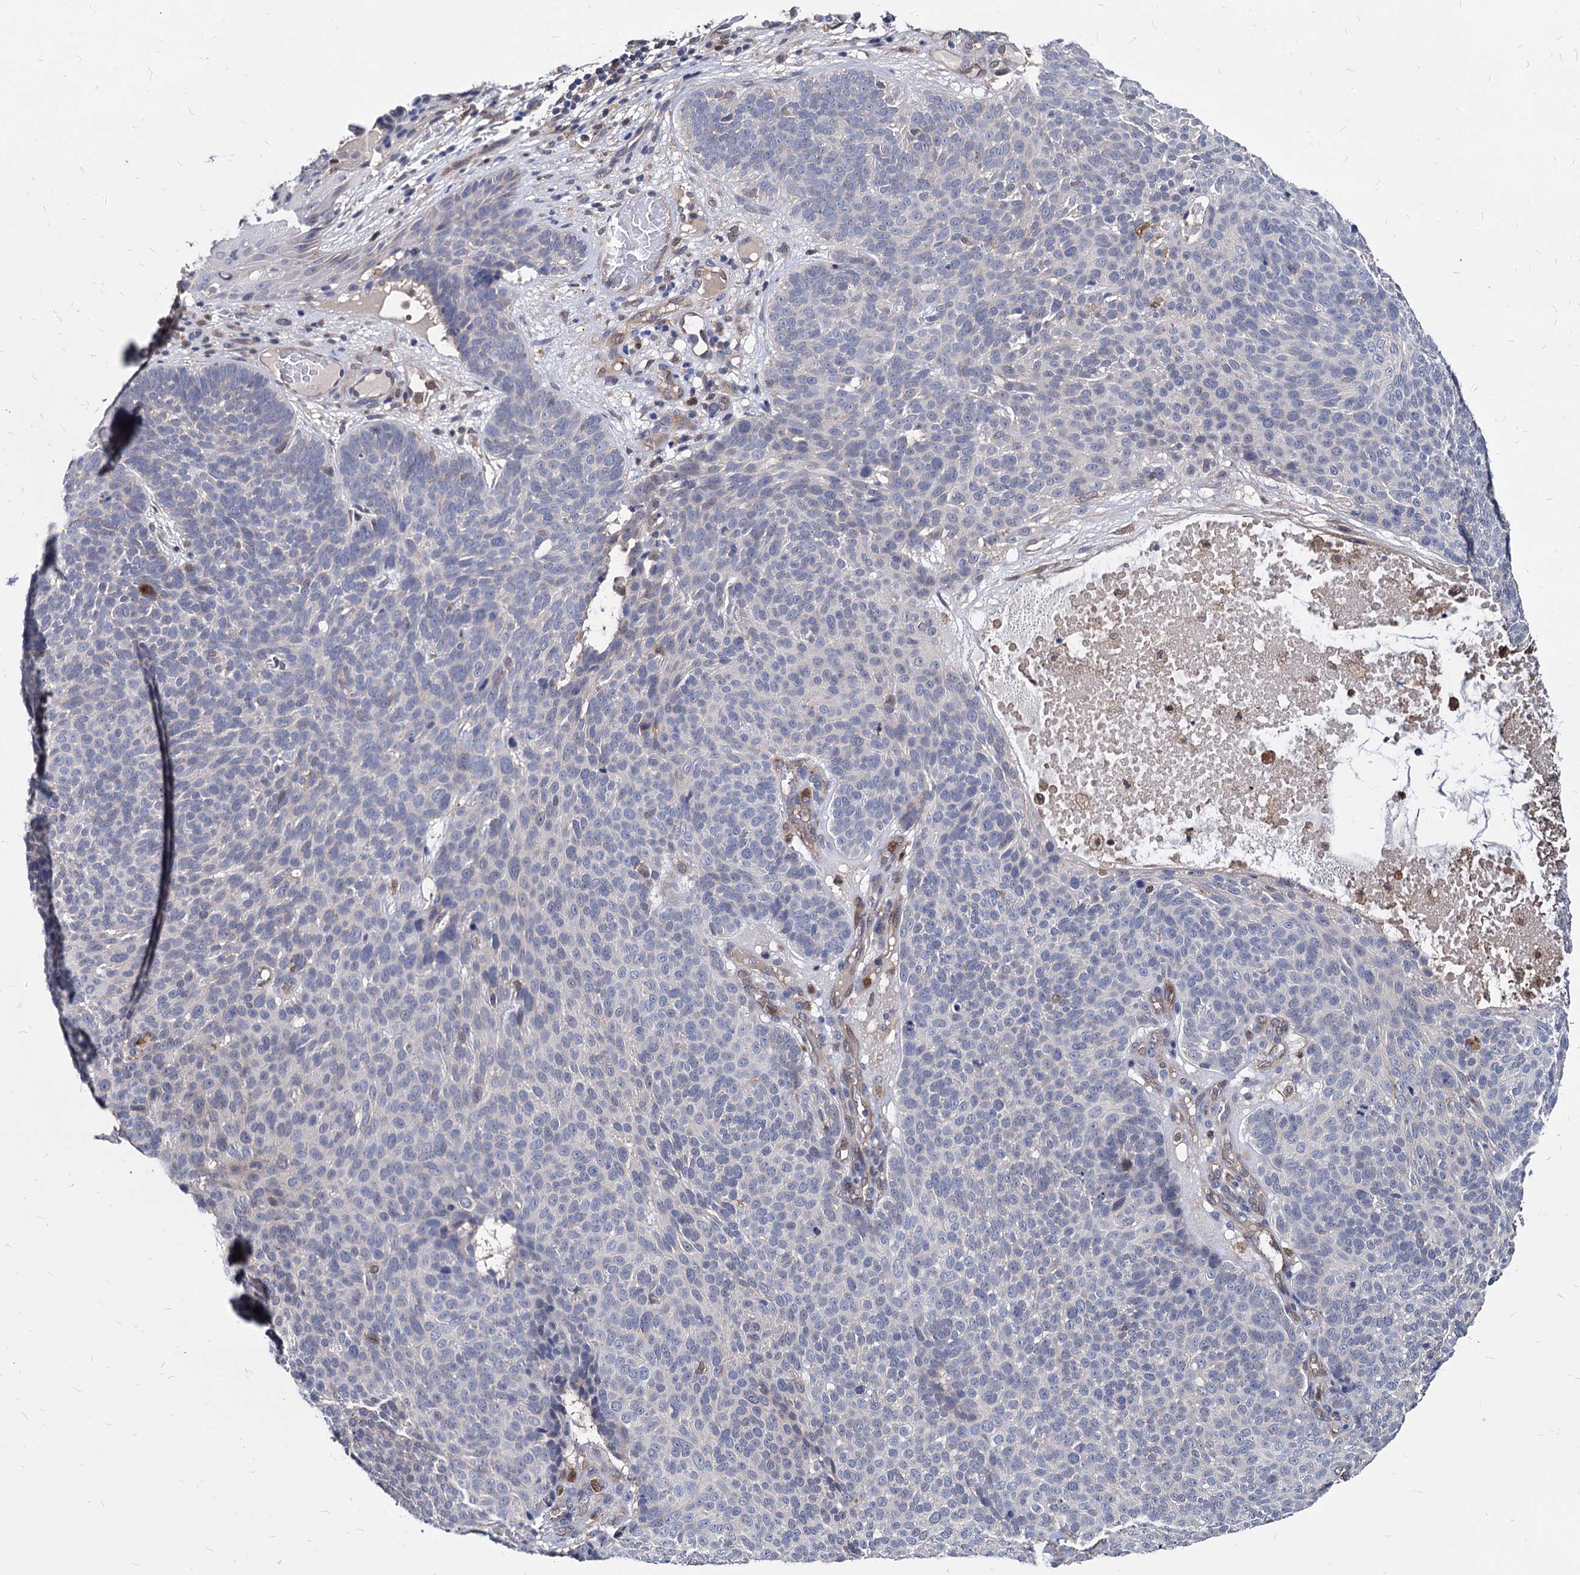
{"staining": {"intensity": "negative", "quantity": "none", "location": "none"}, "tissue": "skin cancer", "cell_type": "Tumor cells", "image_type": "cancer", "snomed": [{"axis": "morphology", "description": "Basal cell carcinoma"}, {"axis": "topography", "description": "Skin"}], "caption": "Tumor cells show no significant protein expression in skin basal cell carcinoma. (Stains: DAB (3,3'-diaminobenzidine) immunohistochemistry (IHC) with hematoxylin counter stain, Microscopy: brightfield microscopy at high magnification).", "gene": "CPPED1", "patient": {"sex": "male", "age": 85}}